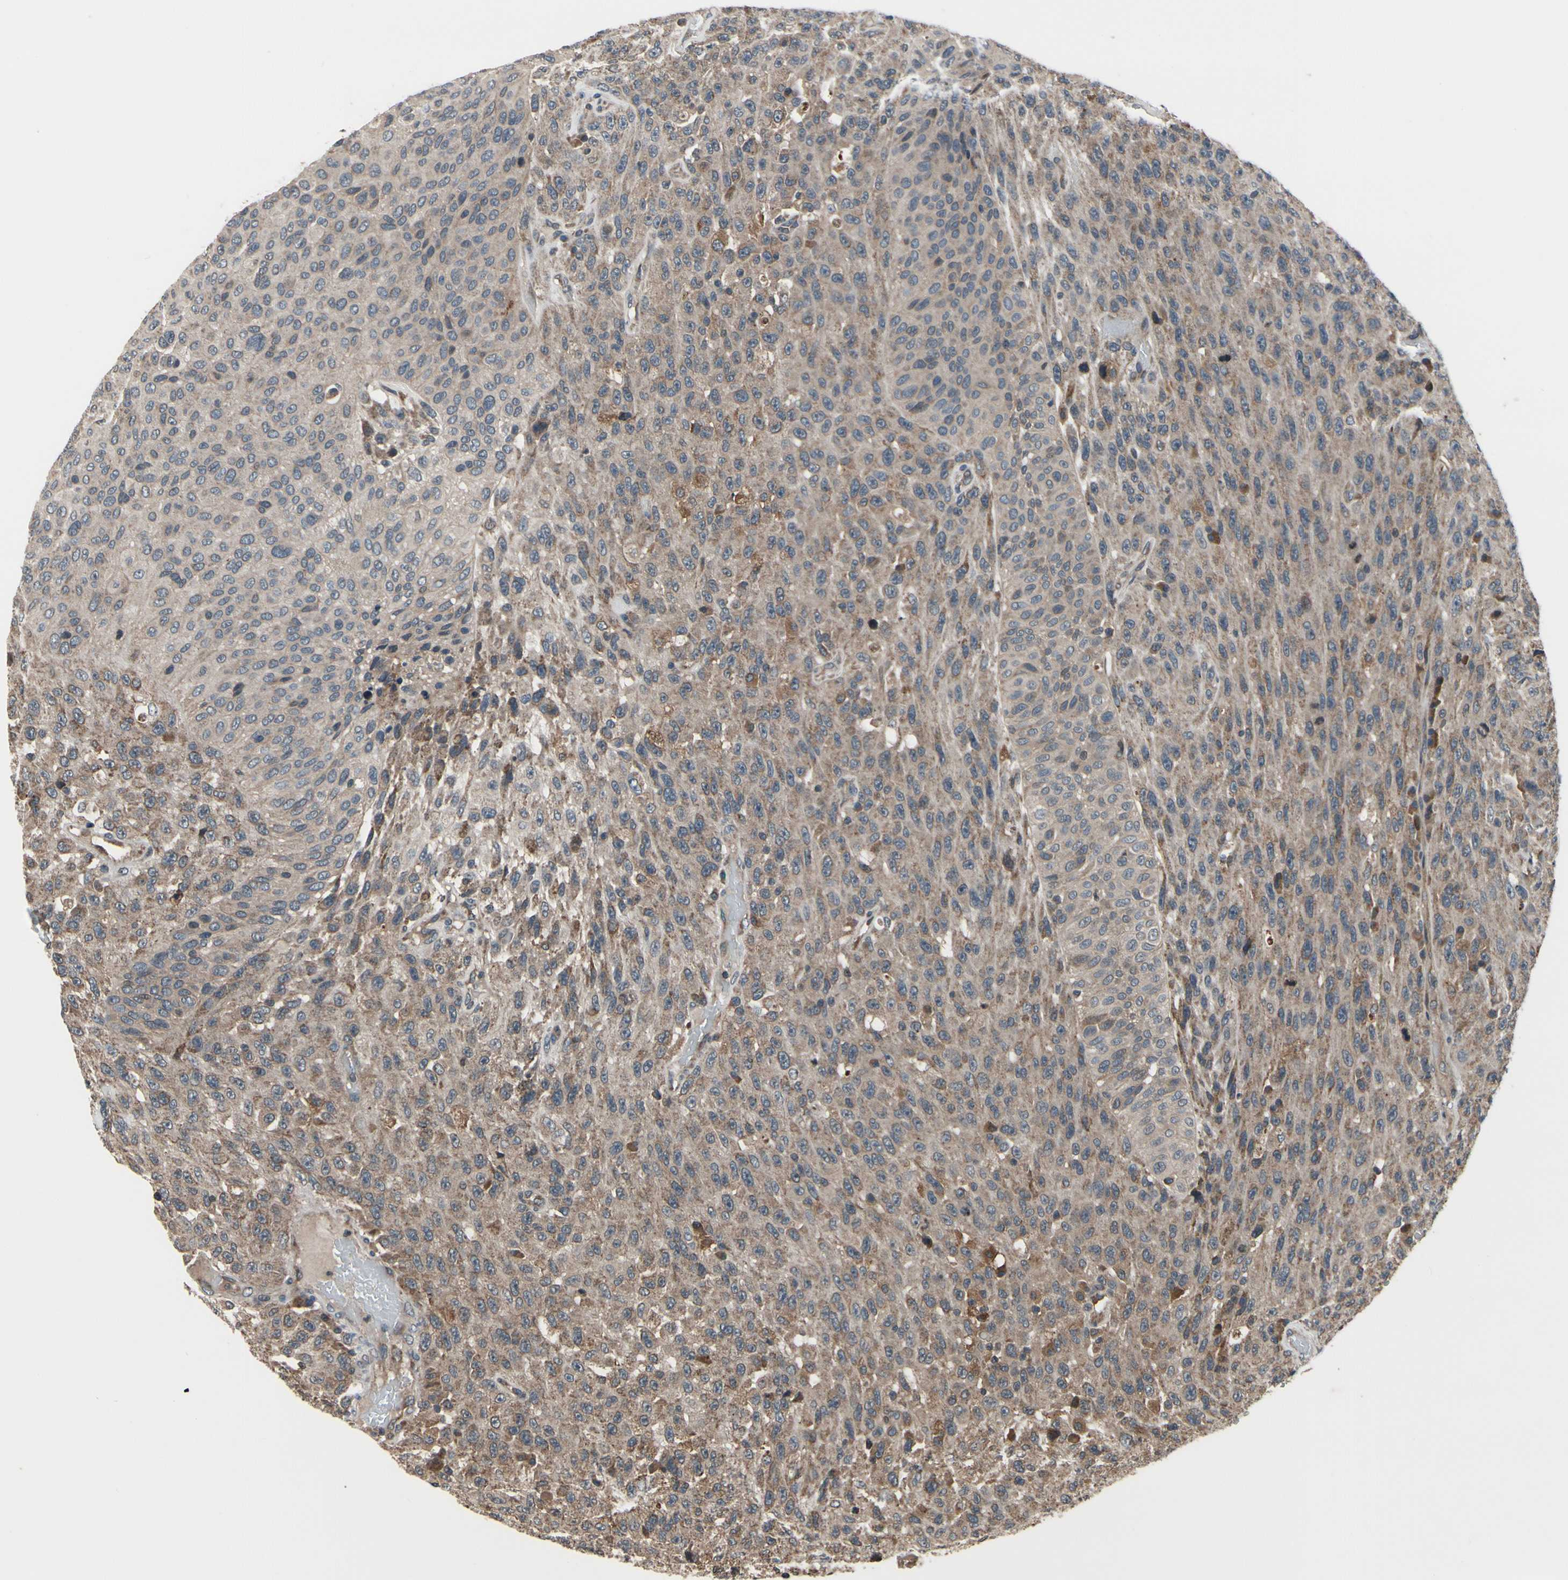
{"staining": {"intensity": "moderate", "quantity": "25%-75%", "location": "cytoplasmic/membranous"}, "tissue": "urothelial cancer", "cell_type": "Tumor cells", "image_type": "cancer", "snomed": [{"axis": "morphology", "description": "Urothelial carcinoma, High grade"}, {"axis": "topography", "description": "Urinary bladder"}], "caption": "Immunohistochemistry of urothelial cancer displays medium levels of moderate cytoplasmic/membranous positivity in about 25%-75% of tumor cells.", "gene": "MBTPS2", "patient": {"sex": "male", "age": 66}}